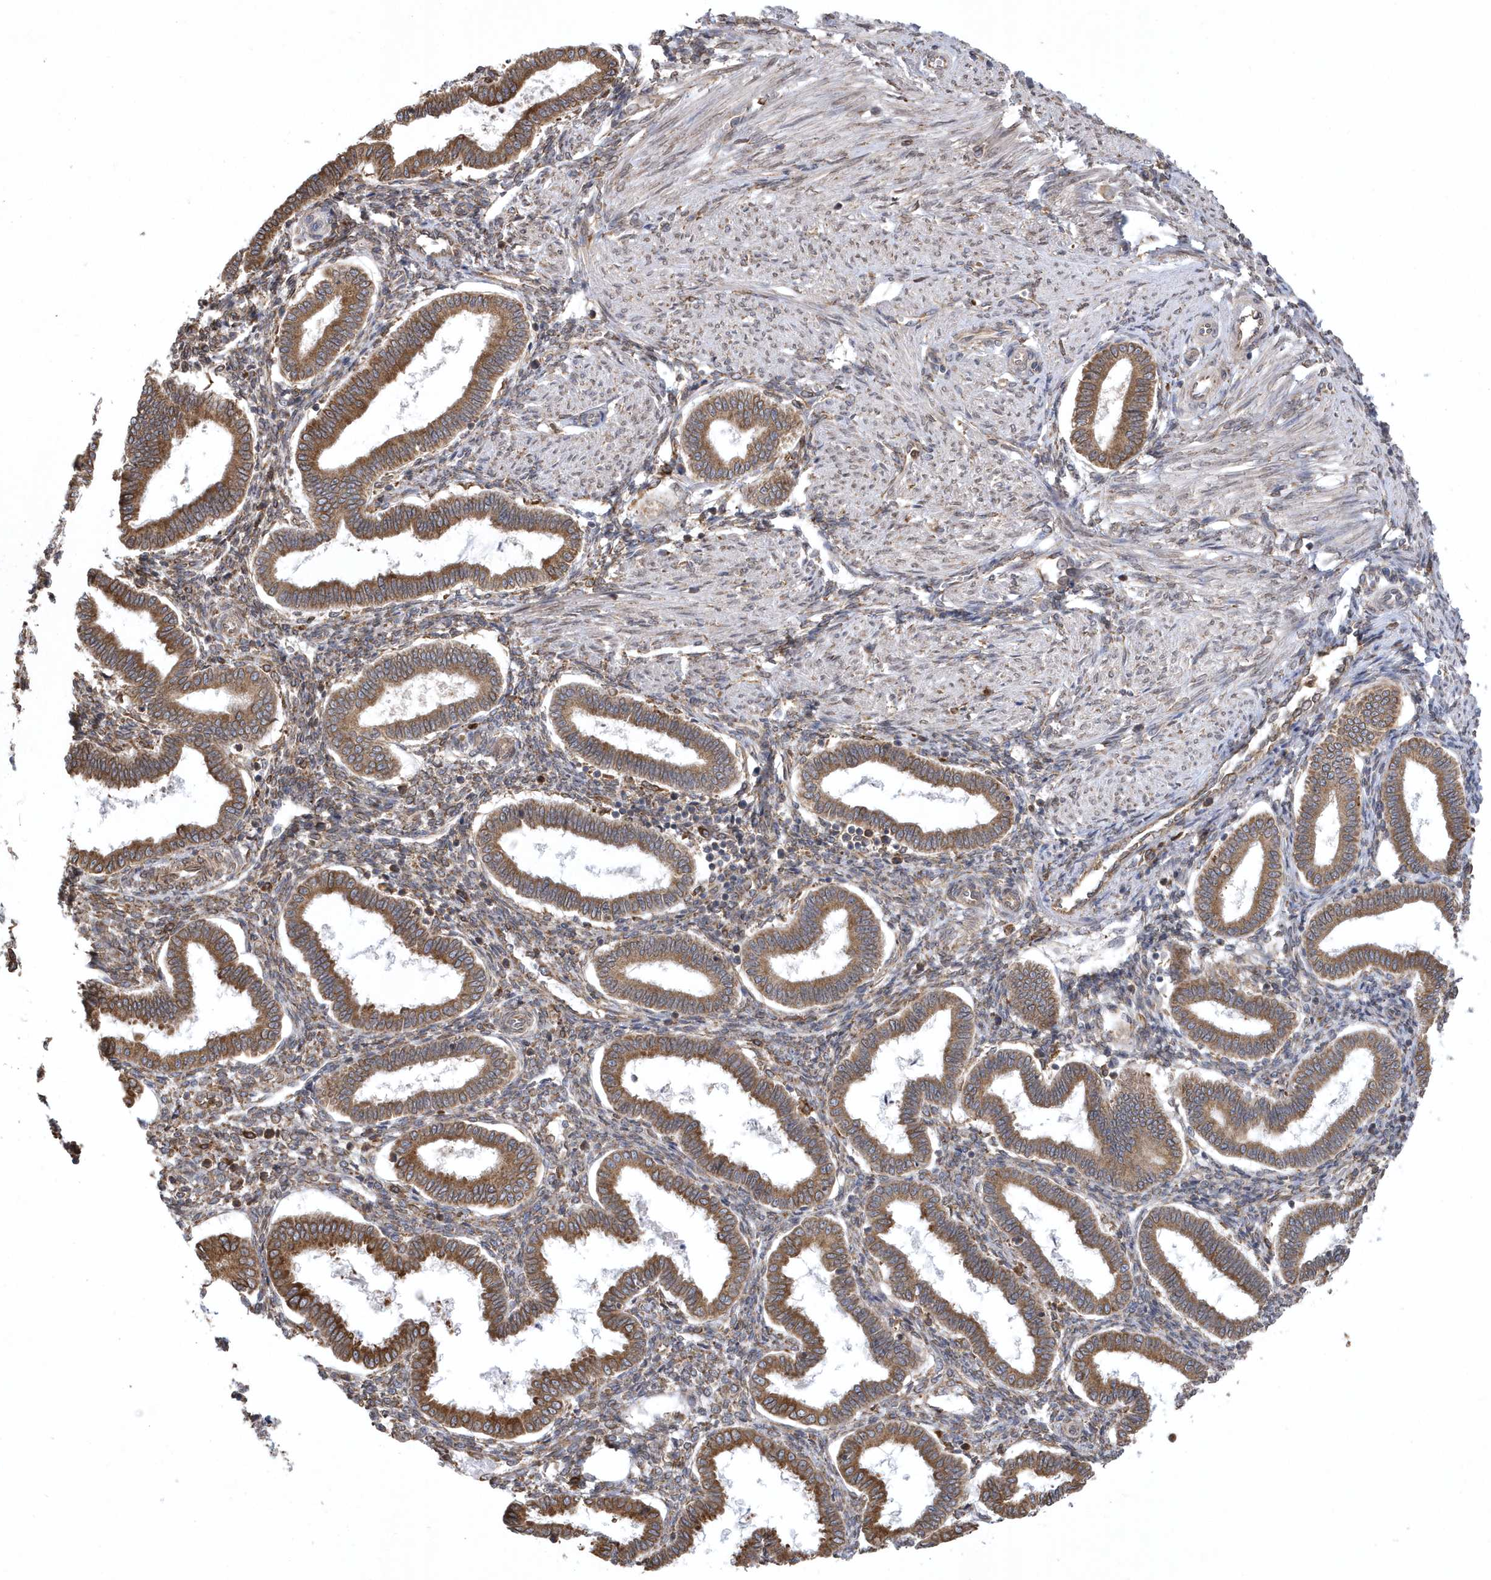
{"staining": {"intensity": "moderate", "quantity": "25%-75%", "location": "cytoplasmic/membranous"}, "tissue": "endometrium", "cell_type": "Cells in endometrial stroma", "image_type": "normal", "snomed": [{"axis": "morphology", "description": "Normal tissue, NOS"}, {"axis": "topography", "description": "Endometrium"}], "caption": "IHC of unremarkable human endometrium demonstrates medium levels of moderate cytoplasmic/membranous positivity in approximately 25%-75% of cells in endometrial stroma.", "gene": "VAMP7", "patient": {"sex": "female", "age": 24}}